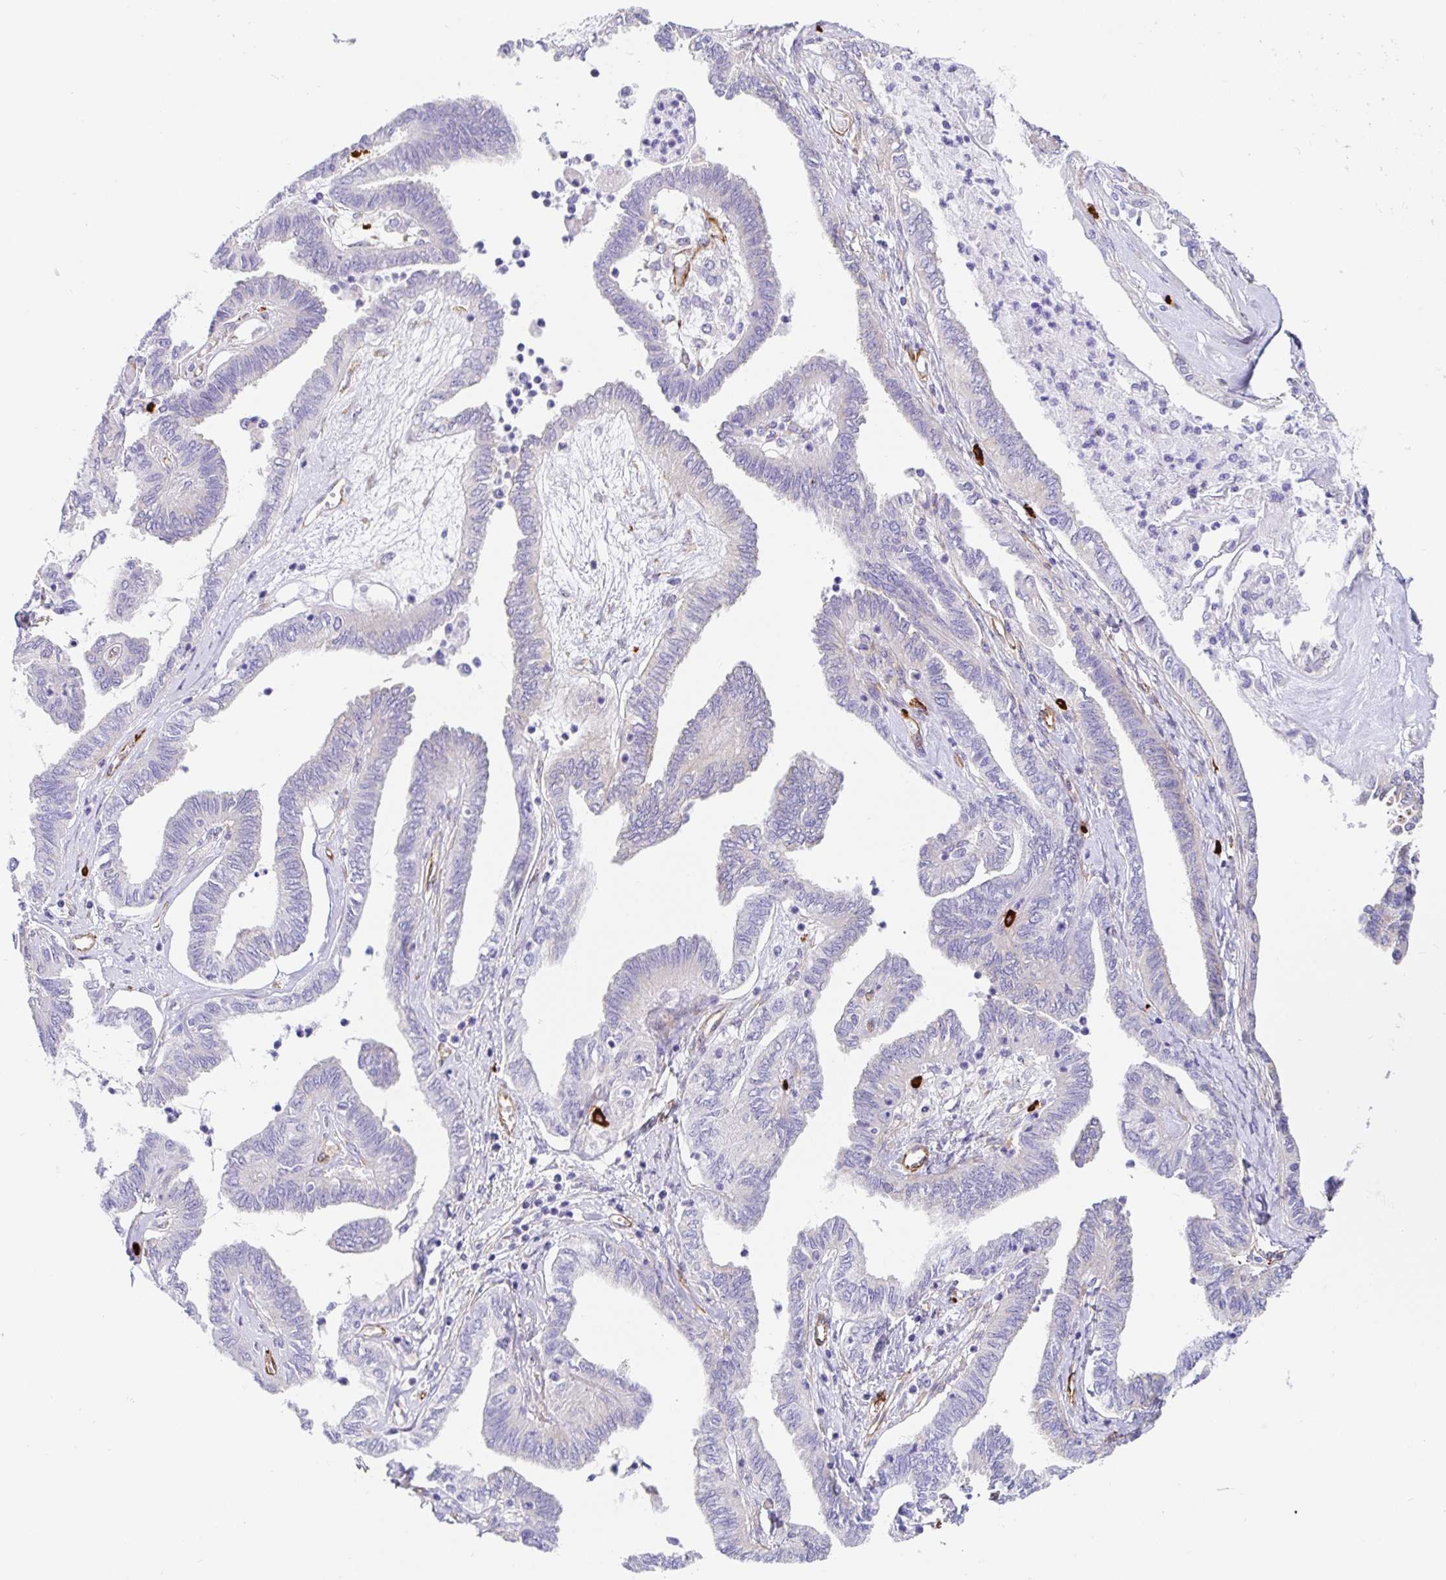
{"staining": {"intensity": "negative", "quantity": "none", "location": "none"}, "tissue": "ovarian cancer", "cell_type": "Tumor cells", "image_type": "cancer", "snomed": [{"axis": "morphology", "description": "Carcinoma, endometroid"}, {"axis": "topography", "description": "Ovary"}], "caption": "Immunohistochemistry of human ovarian endometroid carcinoma displays no expression in tumor cells.", "gene": "DOCK1", "patient": {"sex": "female", "age": 70}}